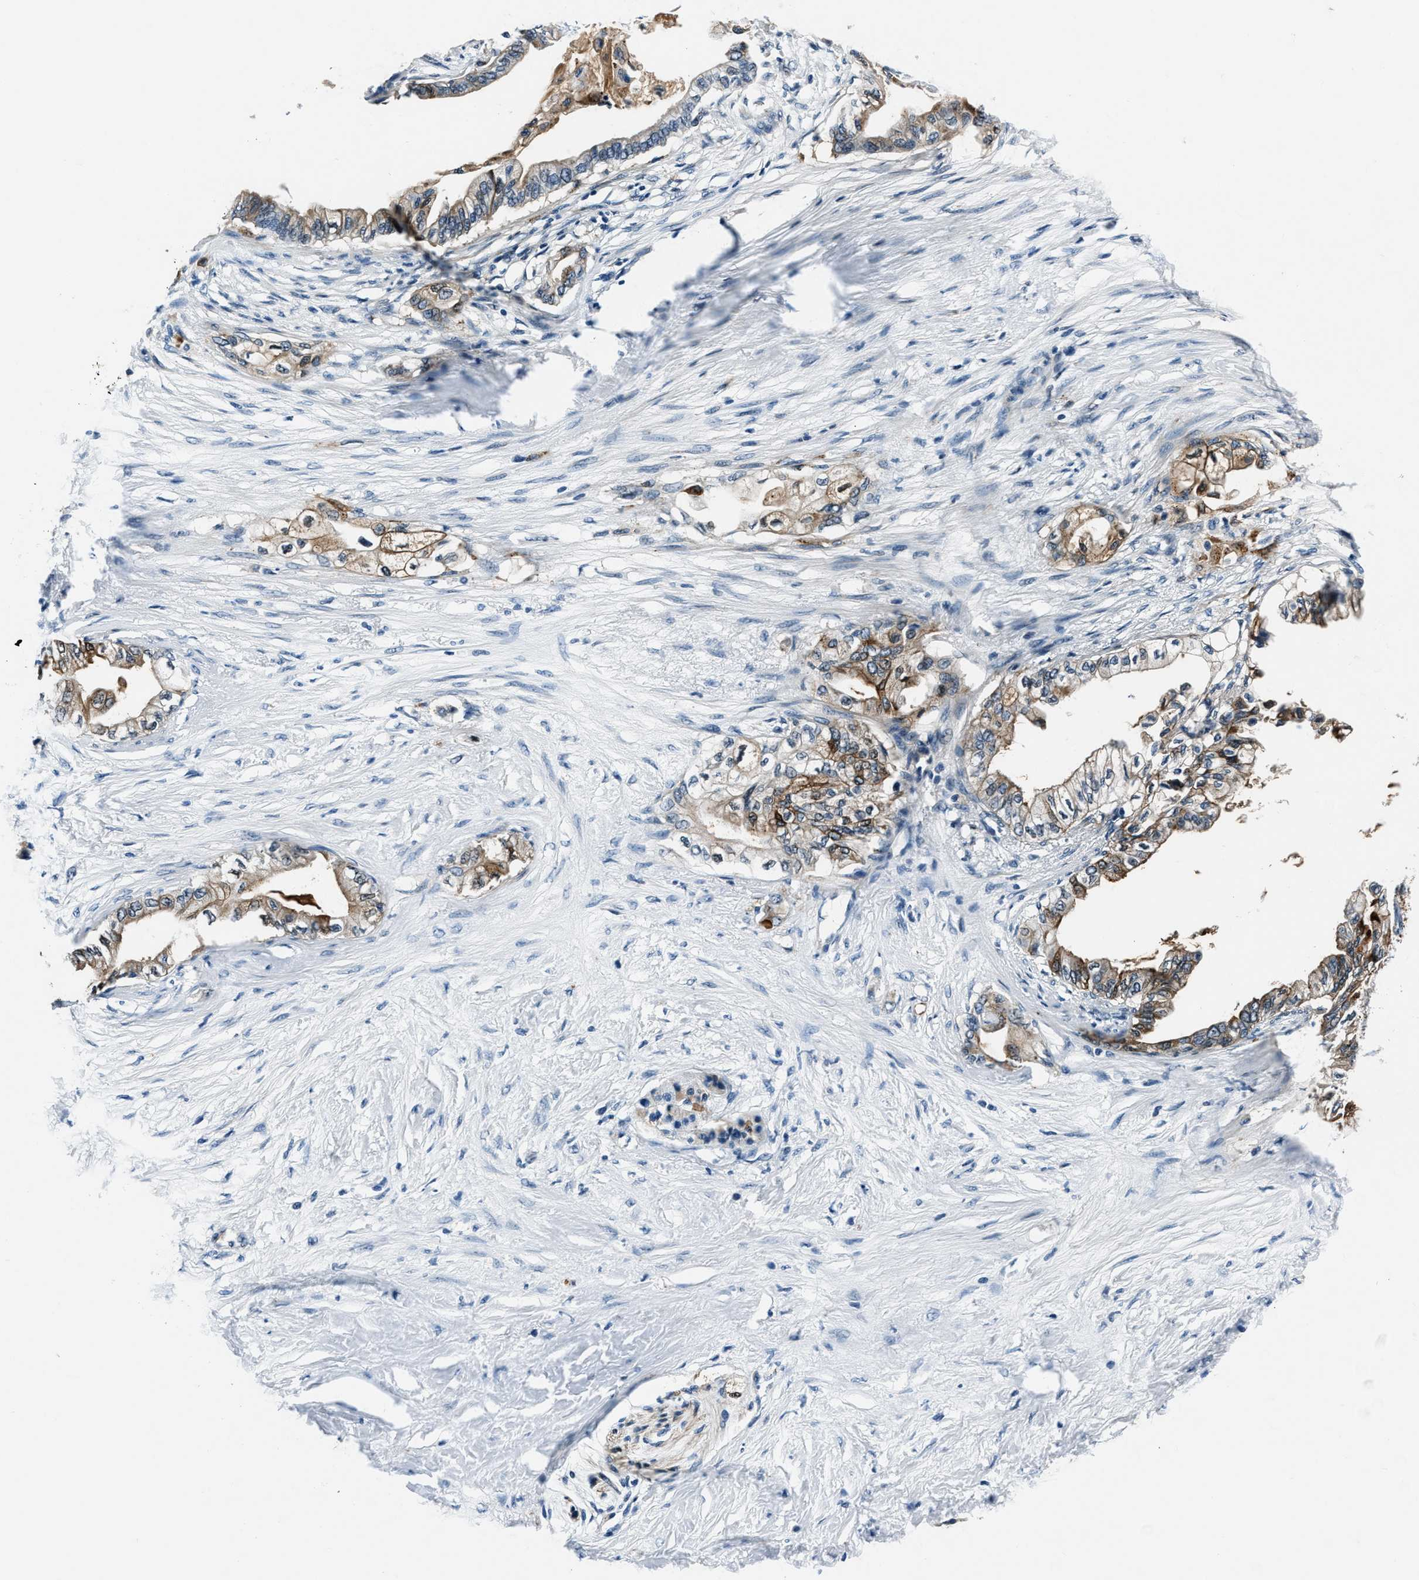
{"staining": {"intensity": "moderate", "quantity": ">75%", "location": "cytoplasmic/membranous"}, "tissue": "pancreatic cancer", "cell_type": "Tumor cells", "image_type": "cancer", "snomed": [{"axis": "morphology", "description": "Normal tissue, NOS"}, {"axis": "morphology", "description": "Adenocarcinoma, NOS"}, {"axis": "topography", "description": "Pancreas"}, {"axis": "topography", "description": "Duodenum"}], "caption": "Immunohistochemical staining of pancreatic adenocarcinoma displays medium levels of moderate cytoplasmic/membranous protein expression in approximately >75% of tumor cells.", "gene": "PTPDC1", "patient": {"sex": "female", "age": 60}}